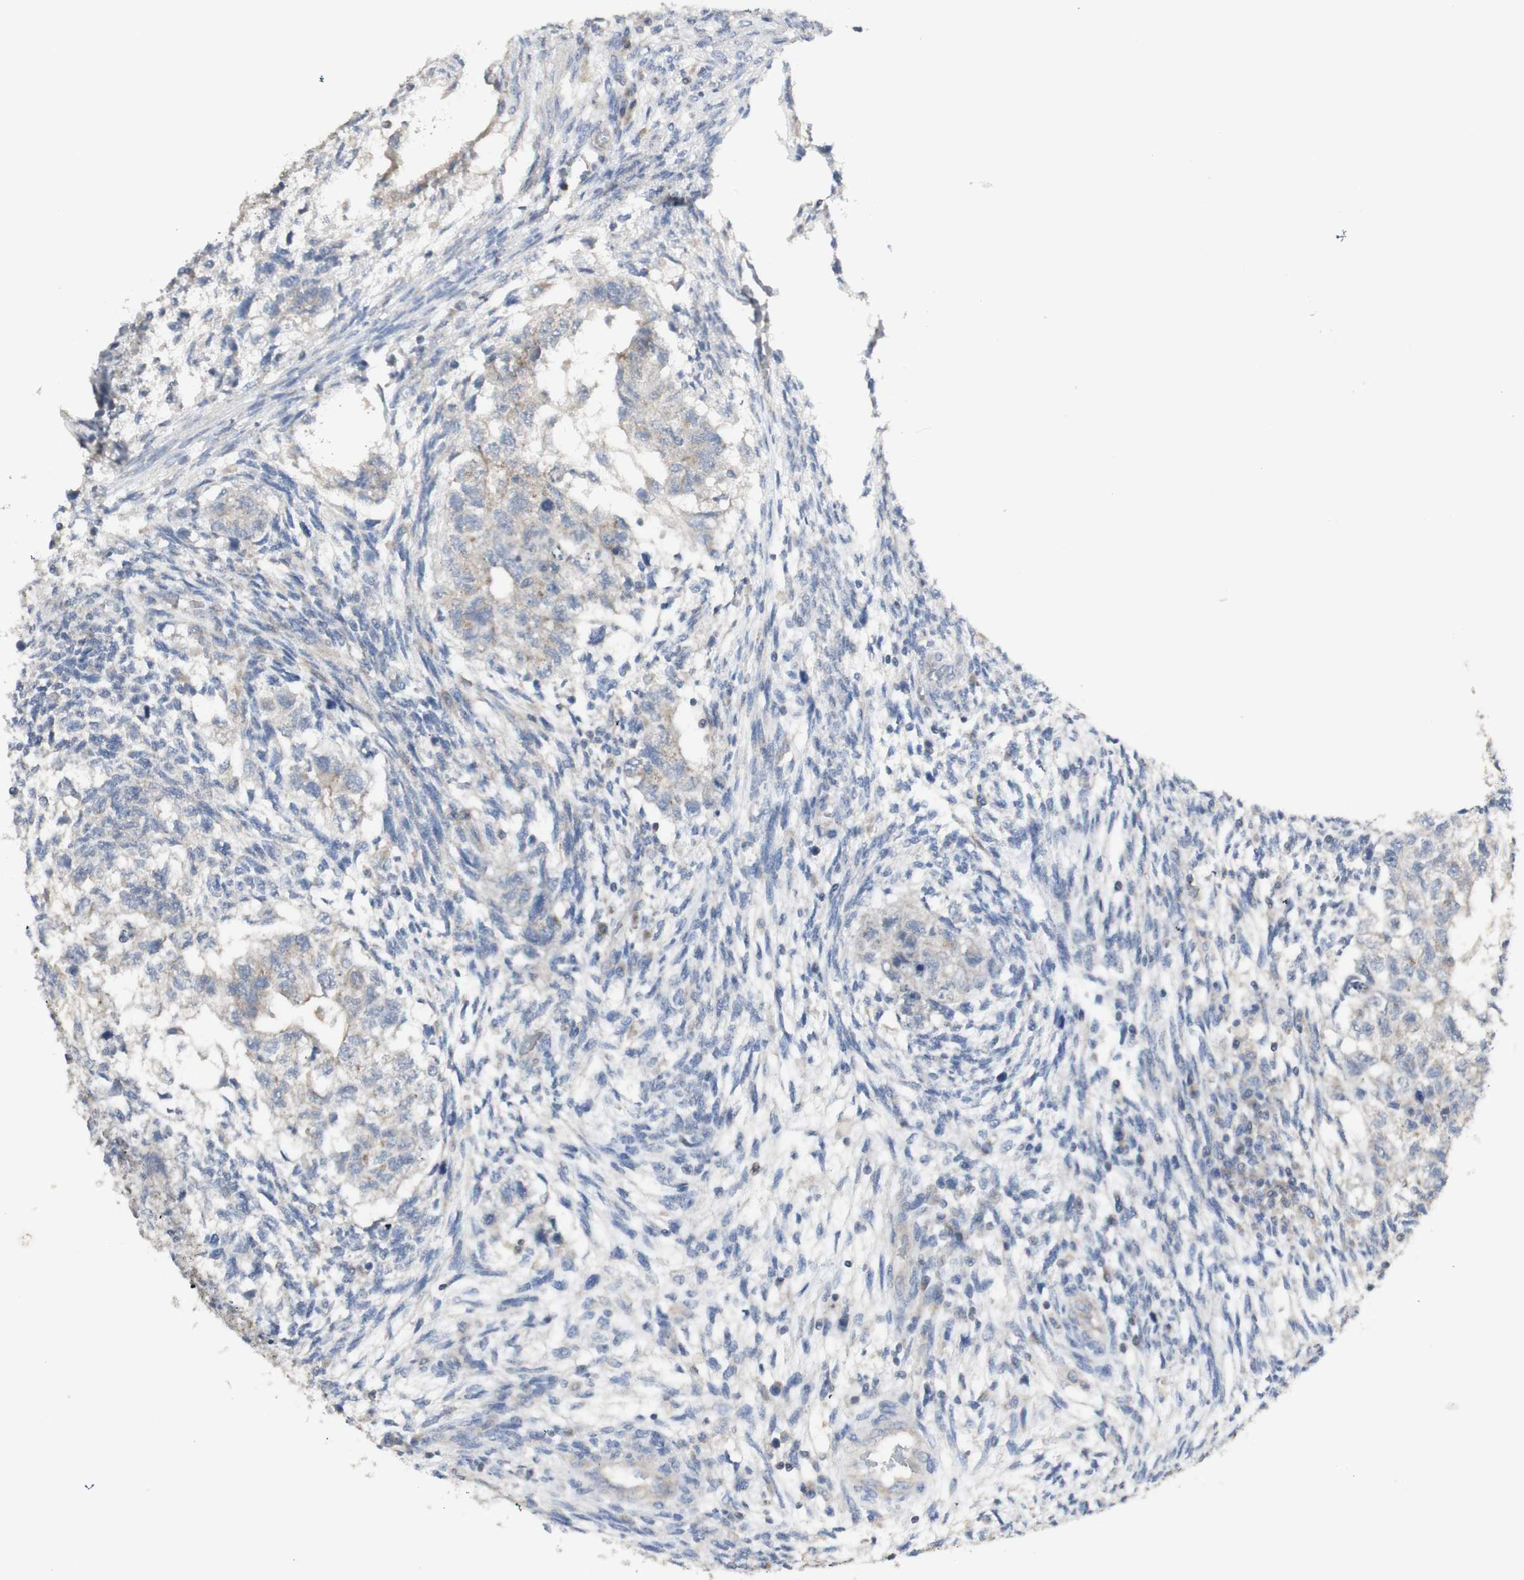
{"staining": {"intensity": "weak", "quantity": "<25%", "location": "cytoplasmic/membranous"}, "tissue": "testis cancer", "cell_type": "Tumor cells", "image_type": "cancer", "snomed": [{"axis": "morphology", "description": "Normal tissue, NOS"}, {"axis": "morphology", "description": "Carcinoma, Embryonal, NOS"}, {"axis": "topography", "description": "Testis"}], "caption": "A high-resolution image shows immunohistochemistry (IHC) staining of testis embryonal carcinoma, which reveals no significant staining in tumor cells.", "gene": "C3orf52", "patient": {"sex": "male", "age": 36}}